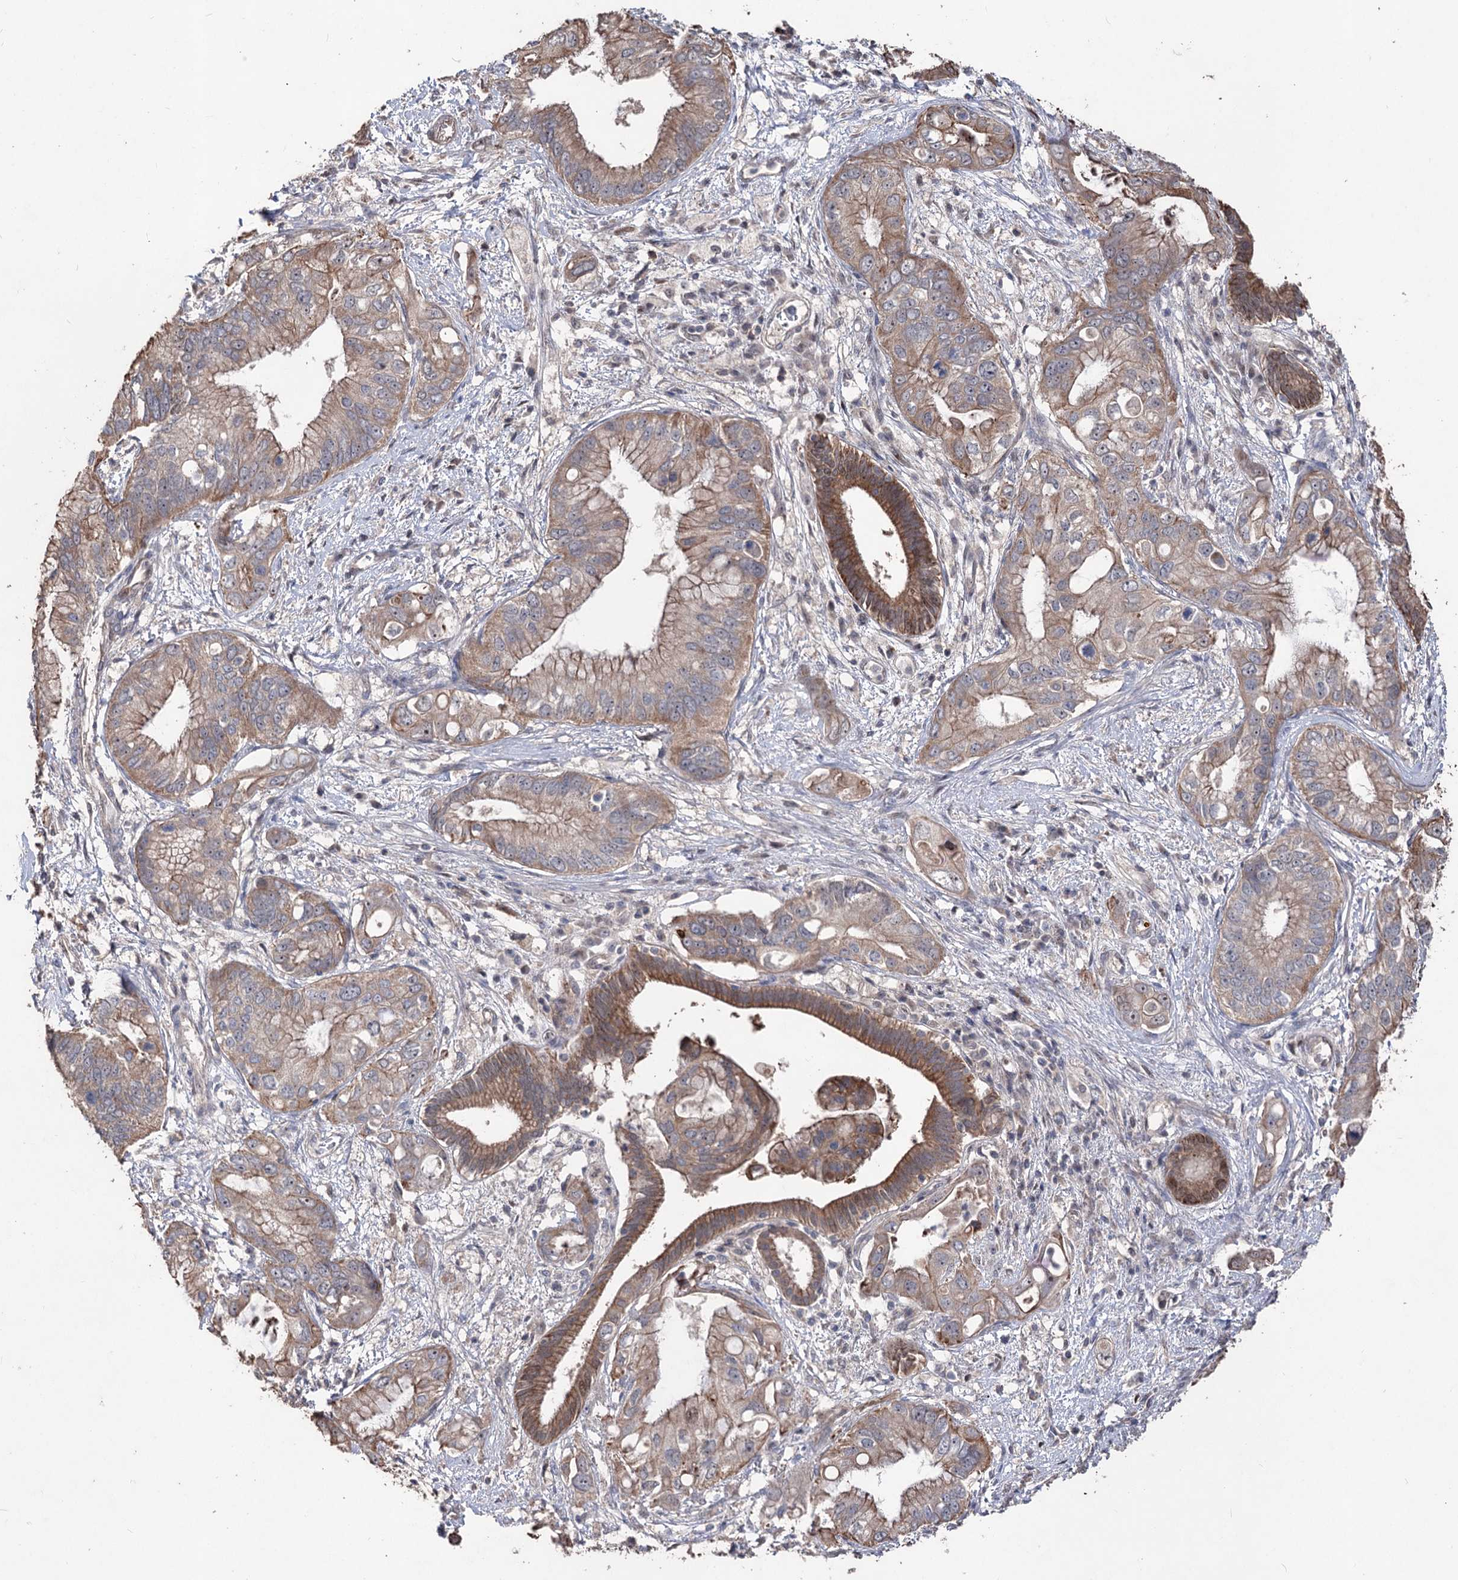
{"staining": {"intensity": "moderate", "quantity": ">75%", "location": "cytoplasmic/membranous"}, "tissue": "pancreatic cancer", "cell_type": "Tumor cells", "image_type": "cancer", "snomed": [{"axis": "morphology", "description": "Inflammation, NOS"}, {"axis": "morphology", "description": "Adenocarcinoma, NOS"}, {"axis": "topography", "description": "Pancreas"}], "caption": "Protein expression analysis of human pancreatic cancer (adenocarcinoma) reveals moderate cytoplasmic/membranous expression in approximately >75% of tumor cells.", "gene": "CPNE8", "patient": {"sex": "female", "age": 56}}